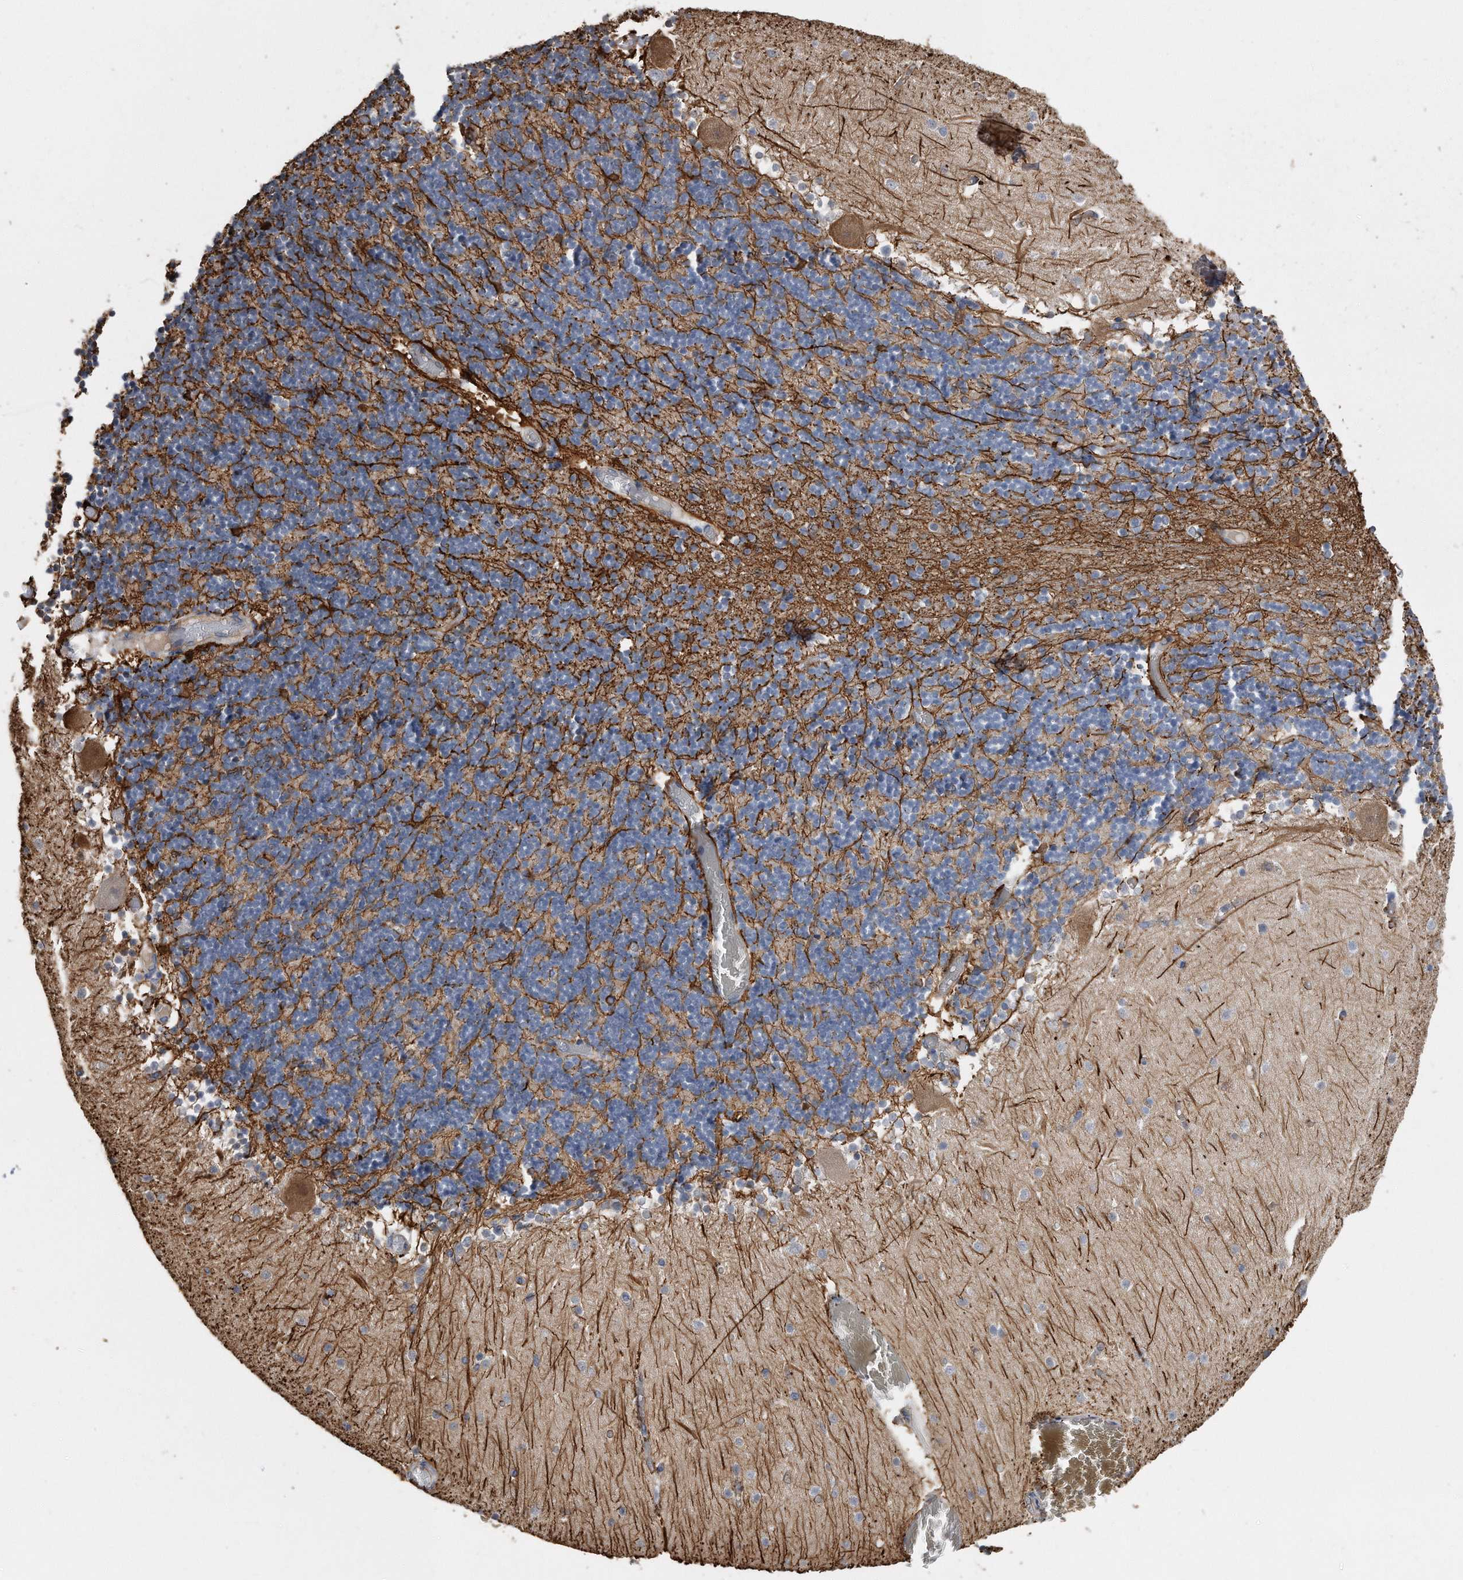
{"staining": {"intensity": "weak", "quantity": "<25%", "location": "cytoplasmic/membranous"}, "tissue": "cerebellum", "cell_type": "Cells in granular layer", "image_type": "normal", "snomed": [{"axis": "morphology", "description": "Normal tissue, NOS"}, {"axis": "topography", "description": "Cerebellum"}], "caption": "Immunohistochemistry of normal cerebellum demonstrates no positivity in cells in granular layer.", "gene": "GPC1", "patient": {"sex": "female", "age": 28}}